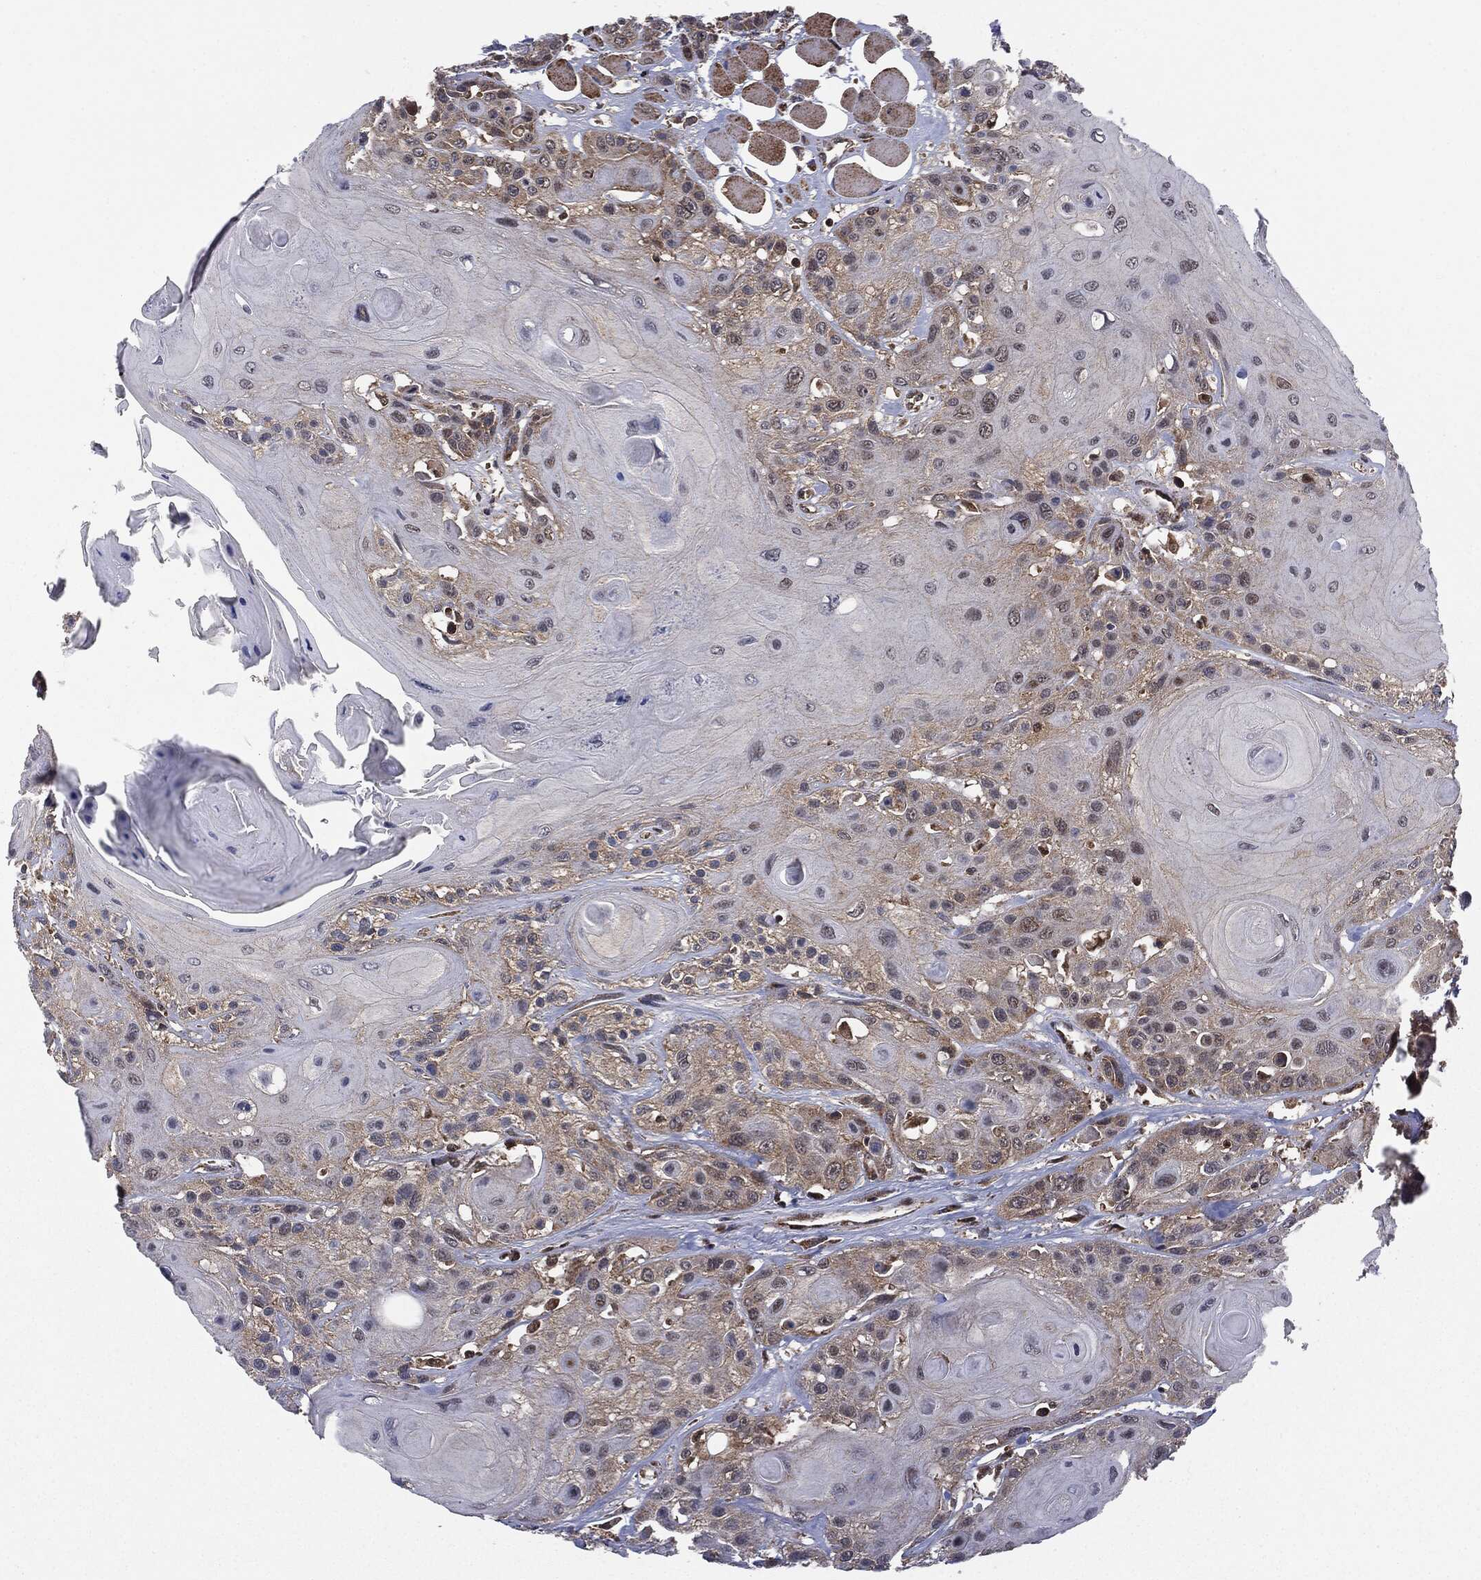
{"staining": {"intensity": "weak", "quantity": "<25%", "location": "cytoplasmic/membranous"}, "tissue": "head and neck cancer", "cell_type": "Tumor cells", "image_type": "cancer", "snomed": [{"axis": "morphology", "description": "Squamous cell carcinoma, NOS"}, {"axis": "topography", "description": "Head-Neck"}], "caption": "Protein analysis of head and neck cancer (squamous cell carcinoma) displays no significant positivity in tumor cells.", "gene": "MTOR", "patient": {"sex": "female", "age": 59}}